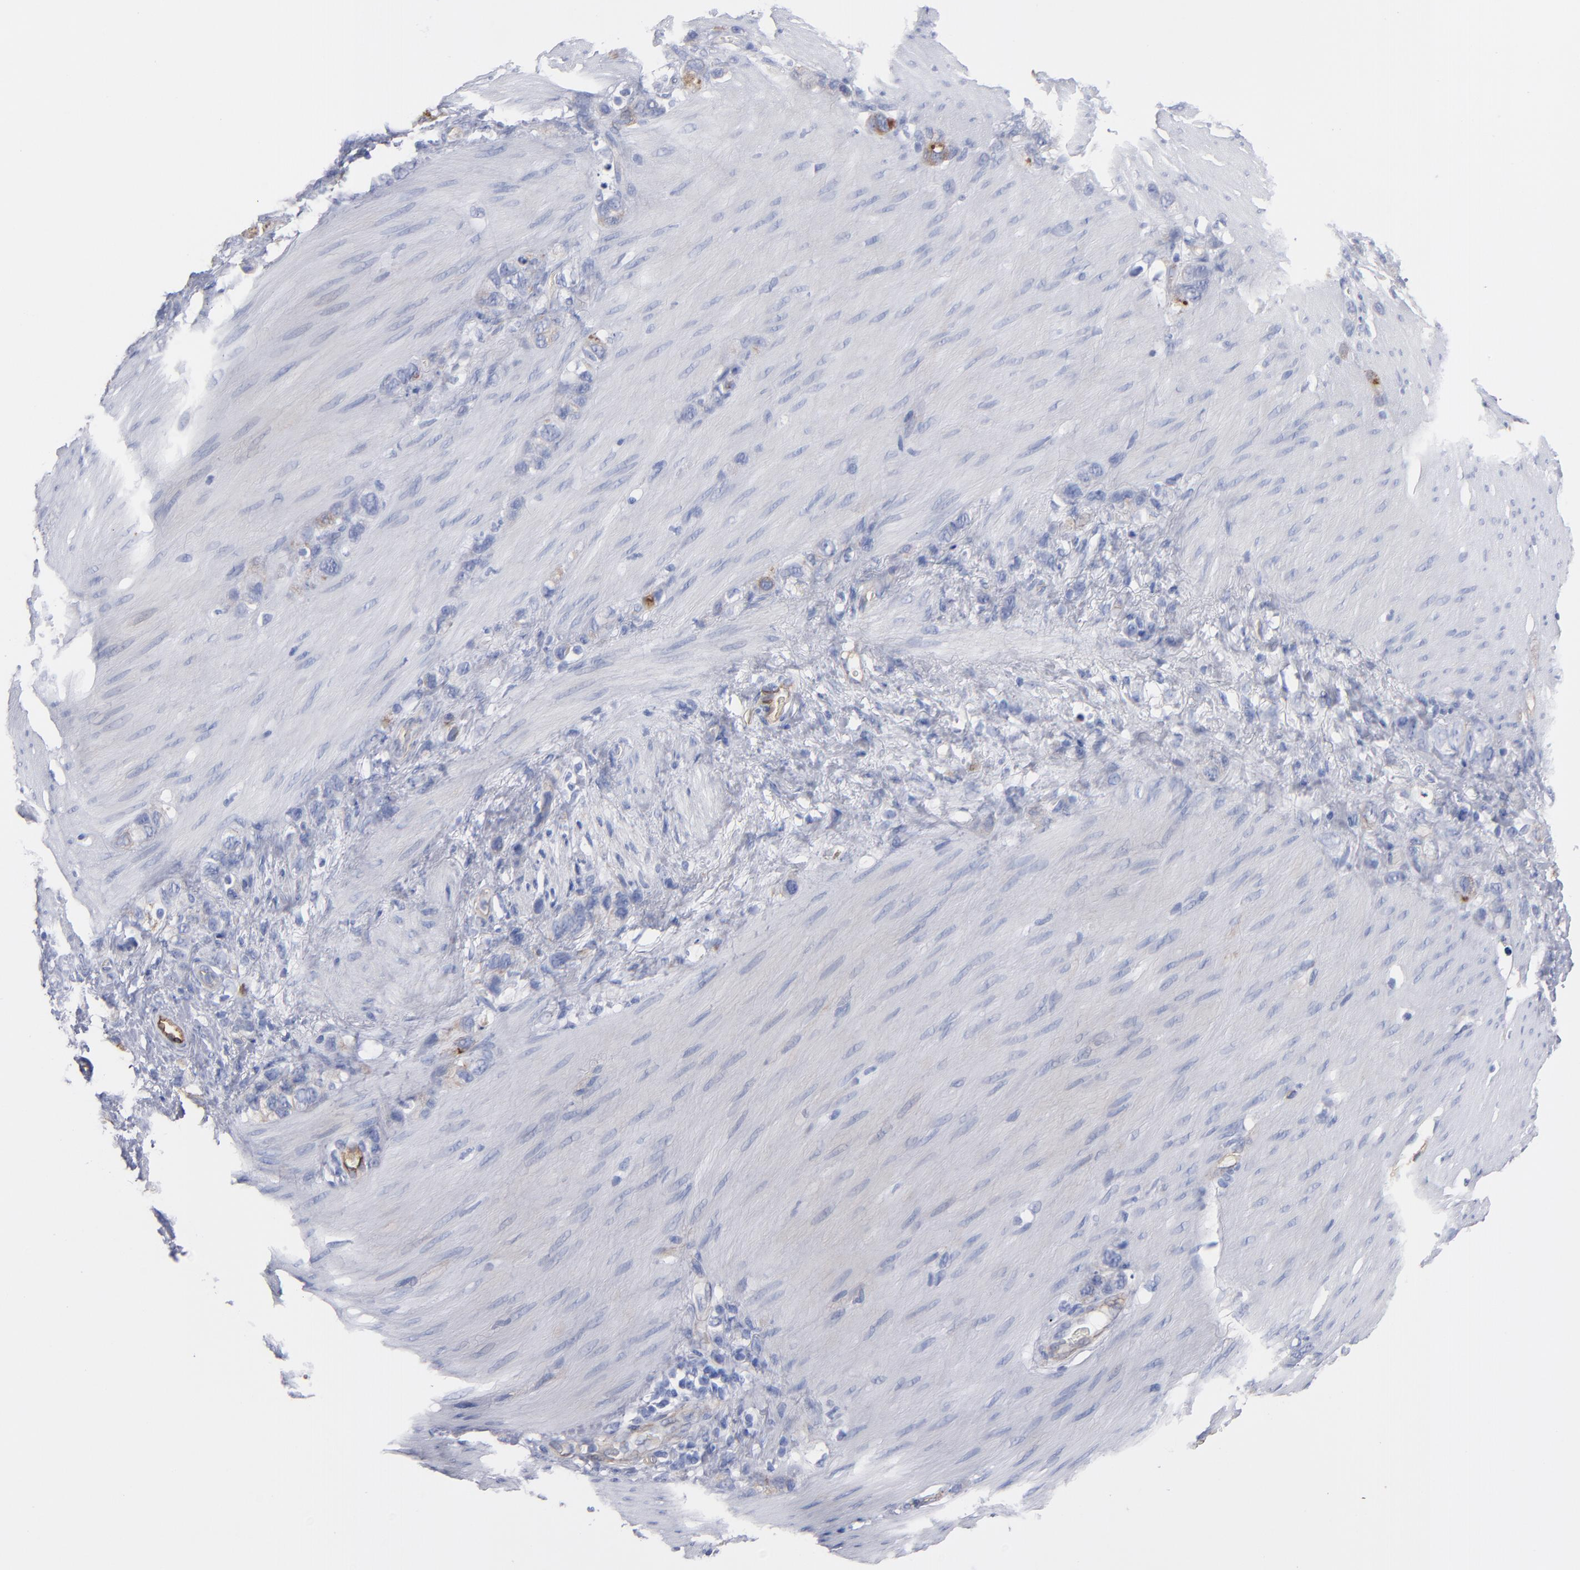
{"staining": {"intensity": "weak", "quantity": "<25%", "location": "cytoplasmic/membranous"}, "tissue": "stomach cancer", "cell_type": "Tumor cells", "image_type": "cancer", "snomed": [{"axis": "morphology", "description": "Normal tissue, NOS"}, {"axis": "morphology", "description": "Adenocarcinoma, NOS"}, {"axis": "morphology", "description": "Adenocarcinoma, High grade"}, {"axis": "topography", "description": "Stomach, upper"}, {"axis": "topography", "description": "Stomach"}], "caption": "Immunohistochemistry (IHC) micrograph of human stomach adenocarcinoma (high-grade) stained for a protein (brown), which displays no expression in tumor cells. (IHC, brightfield microscopy, high magnification).", "gene": "TM4SF1", "patient": {"sex": "female", "age": 65}}